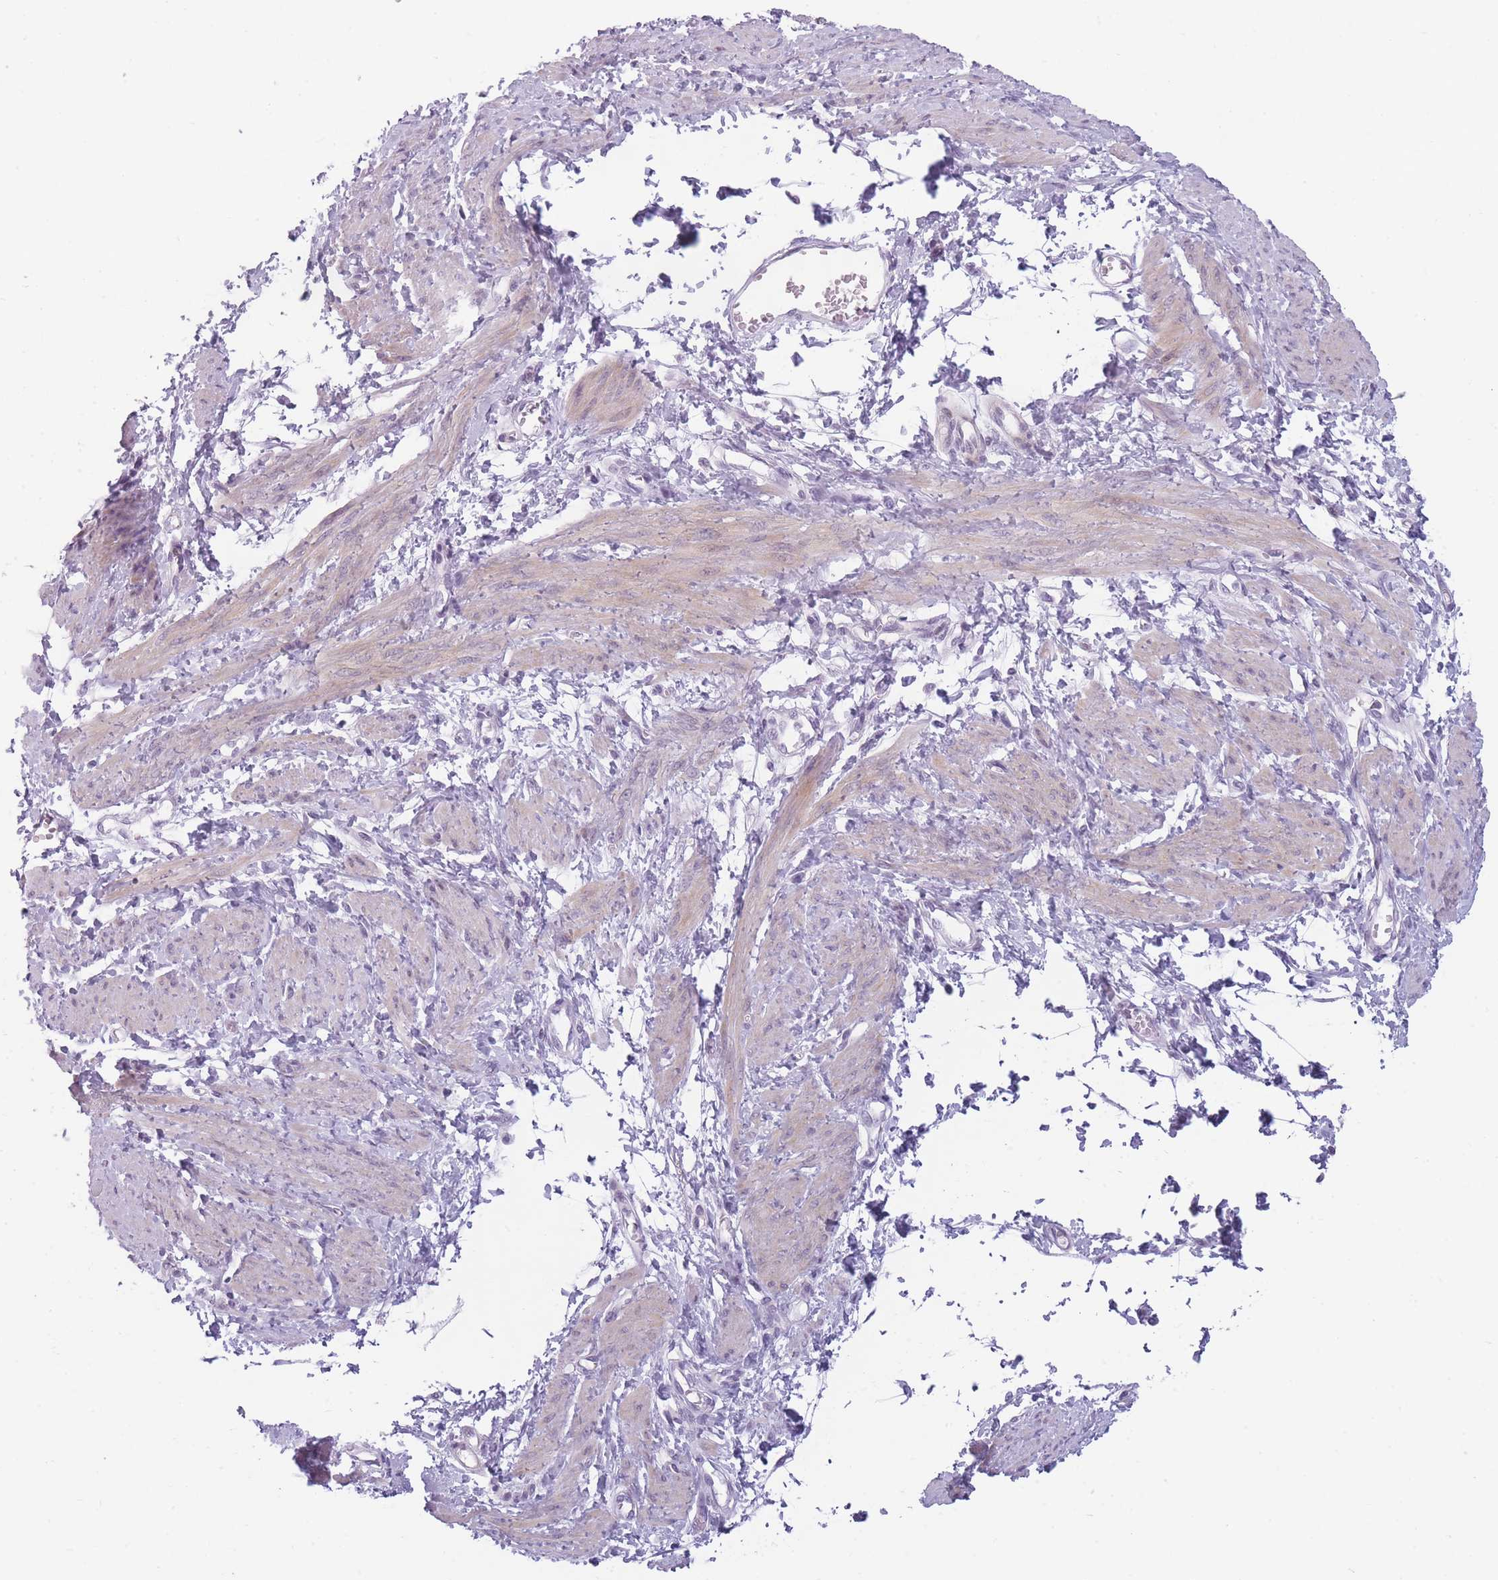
{"staining": {"intensity": "weak", "quantity": "<25%", "location": "cytoplasmic/membranous"}, "tissue": "smooth muscle", "cell_type": "Smooth muscle cells", "image_type": "normal", "snomed": [{"axis": "morphology", "description": "Normal tissue, NOS"}, {"axis": "topography", "description": "Smooth muscle"}, {"axis": "topography", "description": "Uterus"}], "caption": "High magnification brightfield microscopy of unremarkable smooth muscle stained with DAB (brown) and counterstained with hematoxylin (blue): smooth muscle cells show no significant expression.", "gene": "GGT1", "patient": {"sex": "female", "age": 39}}